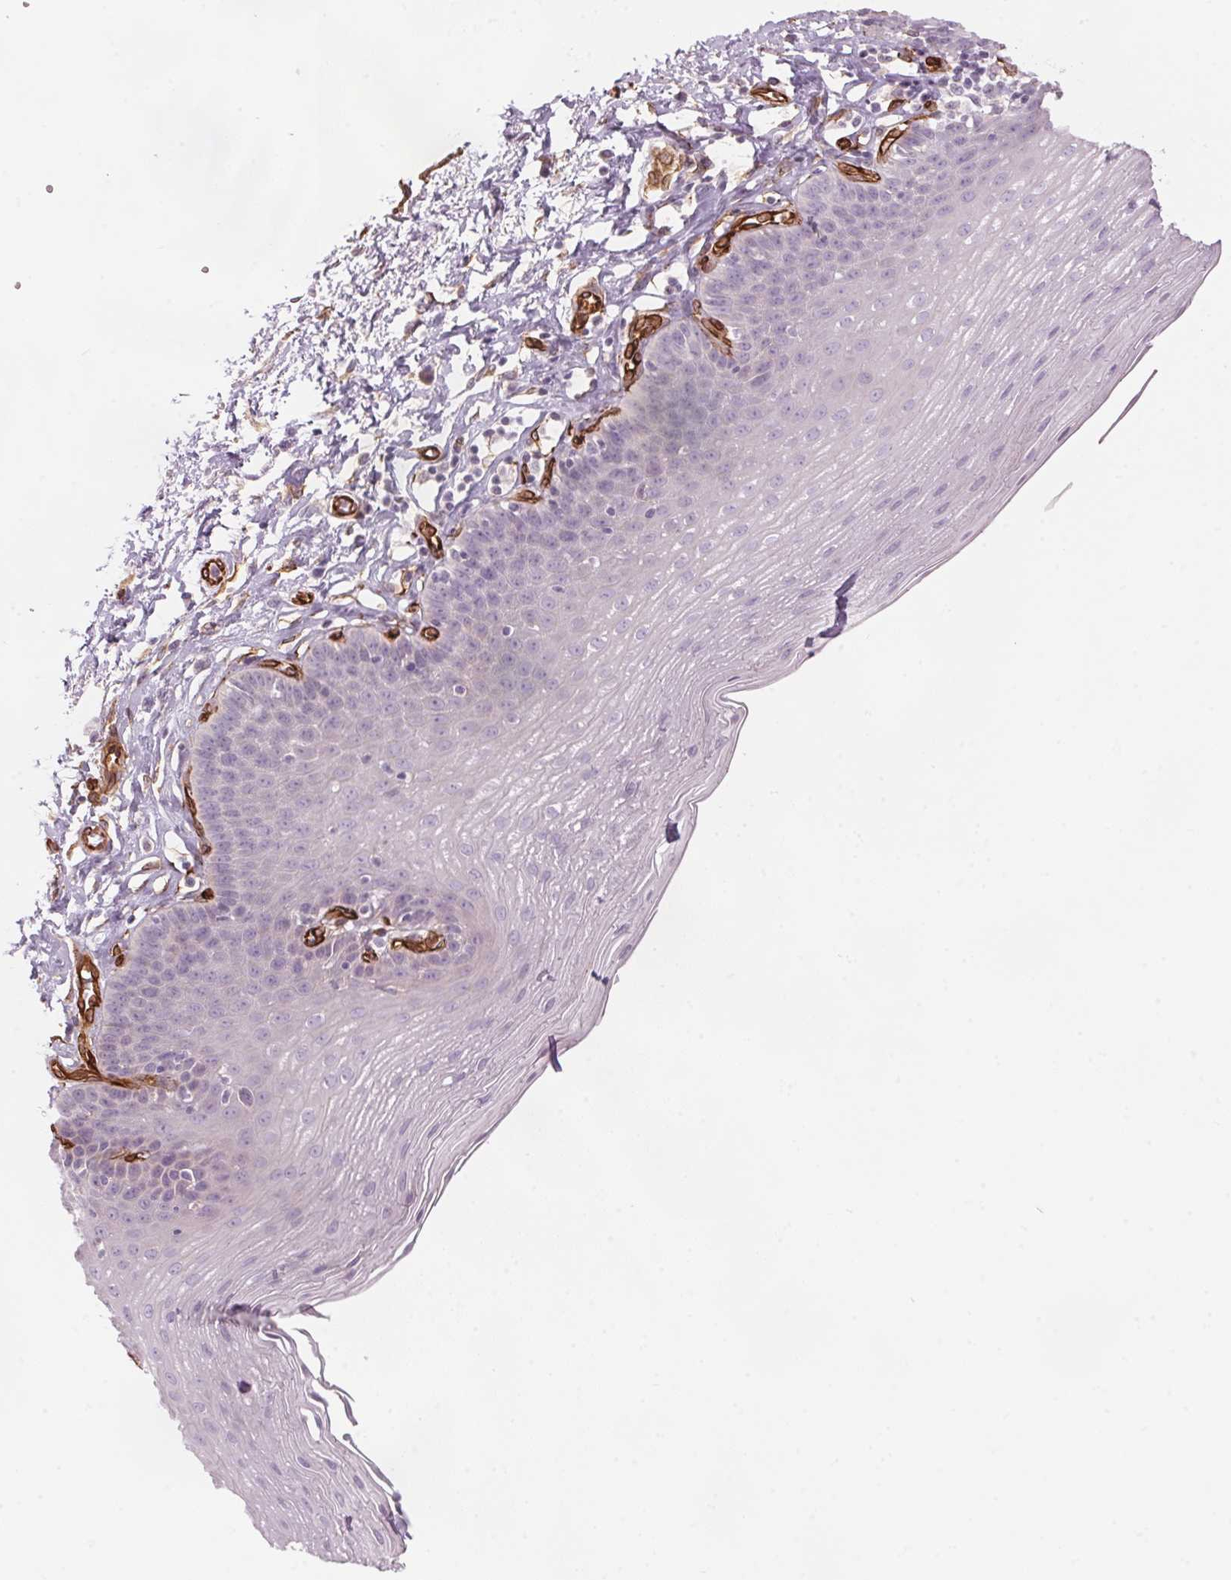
{"staining": {"intensity": "weak", "quantity": "<25%", "location": "cytoplasmic/membranous"}, "tissue": "esophagus", "cell_type": "Squamous epithelial cells", "image_type": "normal", "snomed": [{"axis": "morphology", "description": "Normal tissue, NOS"}, {"axis": "topography", "description": "Esophagus"}], "caption": "Human esophagus stained for a protein using IHC reveals no expression in squamous epithelial cells.", "gene": "CLPS", "patient": {"sex": "female", "age": 81}}